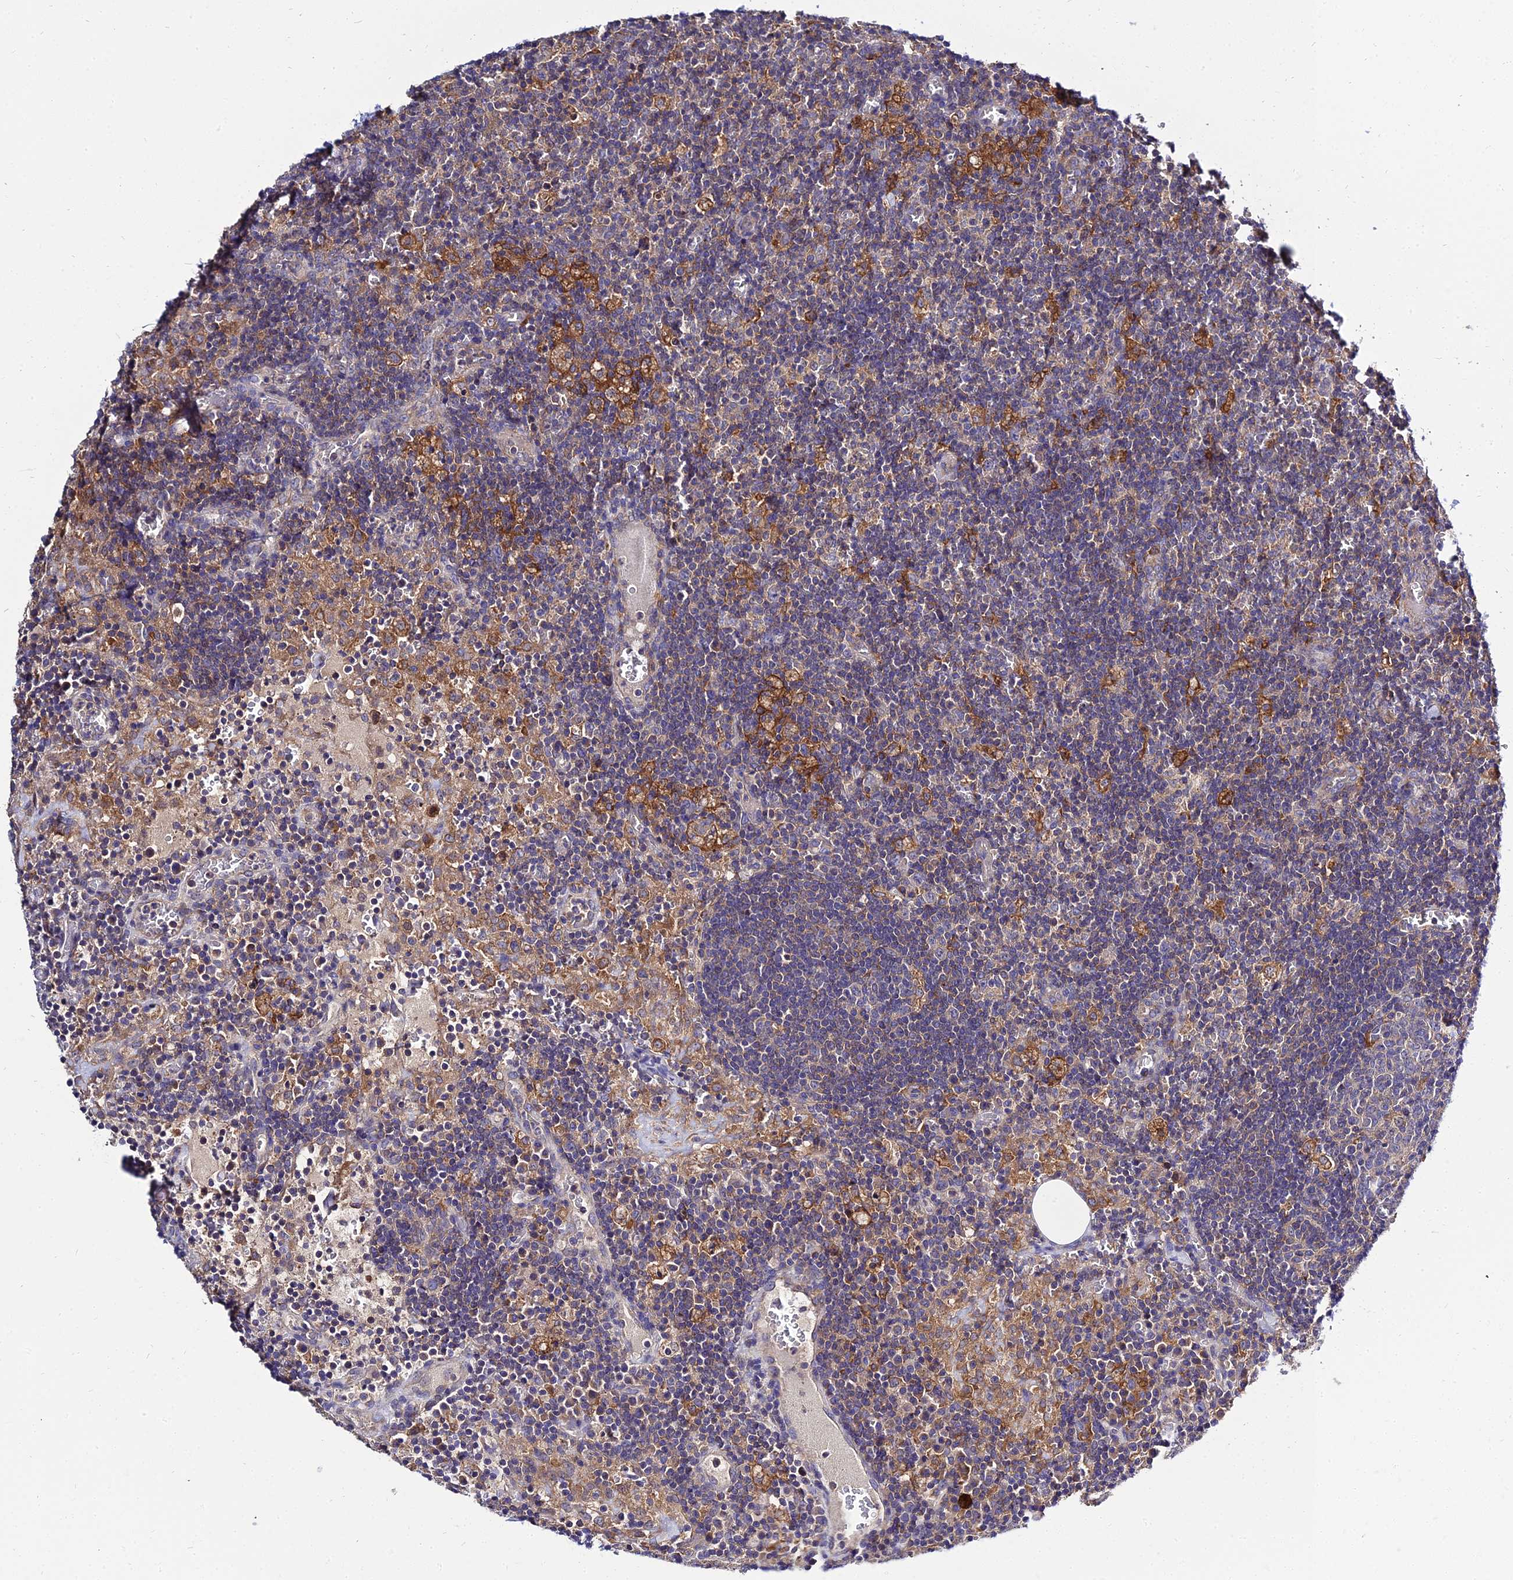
{"staining": {"intensity": "negative", "quantity": "none", "location": "none"}, "tissue": "lymph node", "cell_type": "Germinal center cells", "image_type": "normal", "snomed": [{"axis": "morphology", "description": "Normal tissue, NOS"}, {"axis": "topography", "description": "Lymph node"}], "caption": "Micrograph shows no protein positivity in germinal center cells of normal lymph node.", "gene": "C2orf69", "patient": {"sex": "male", "age": 58}}